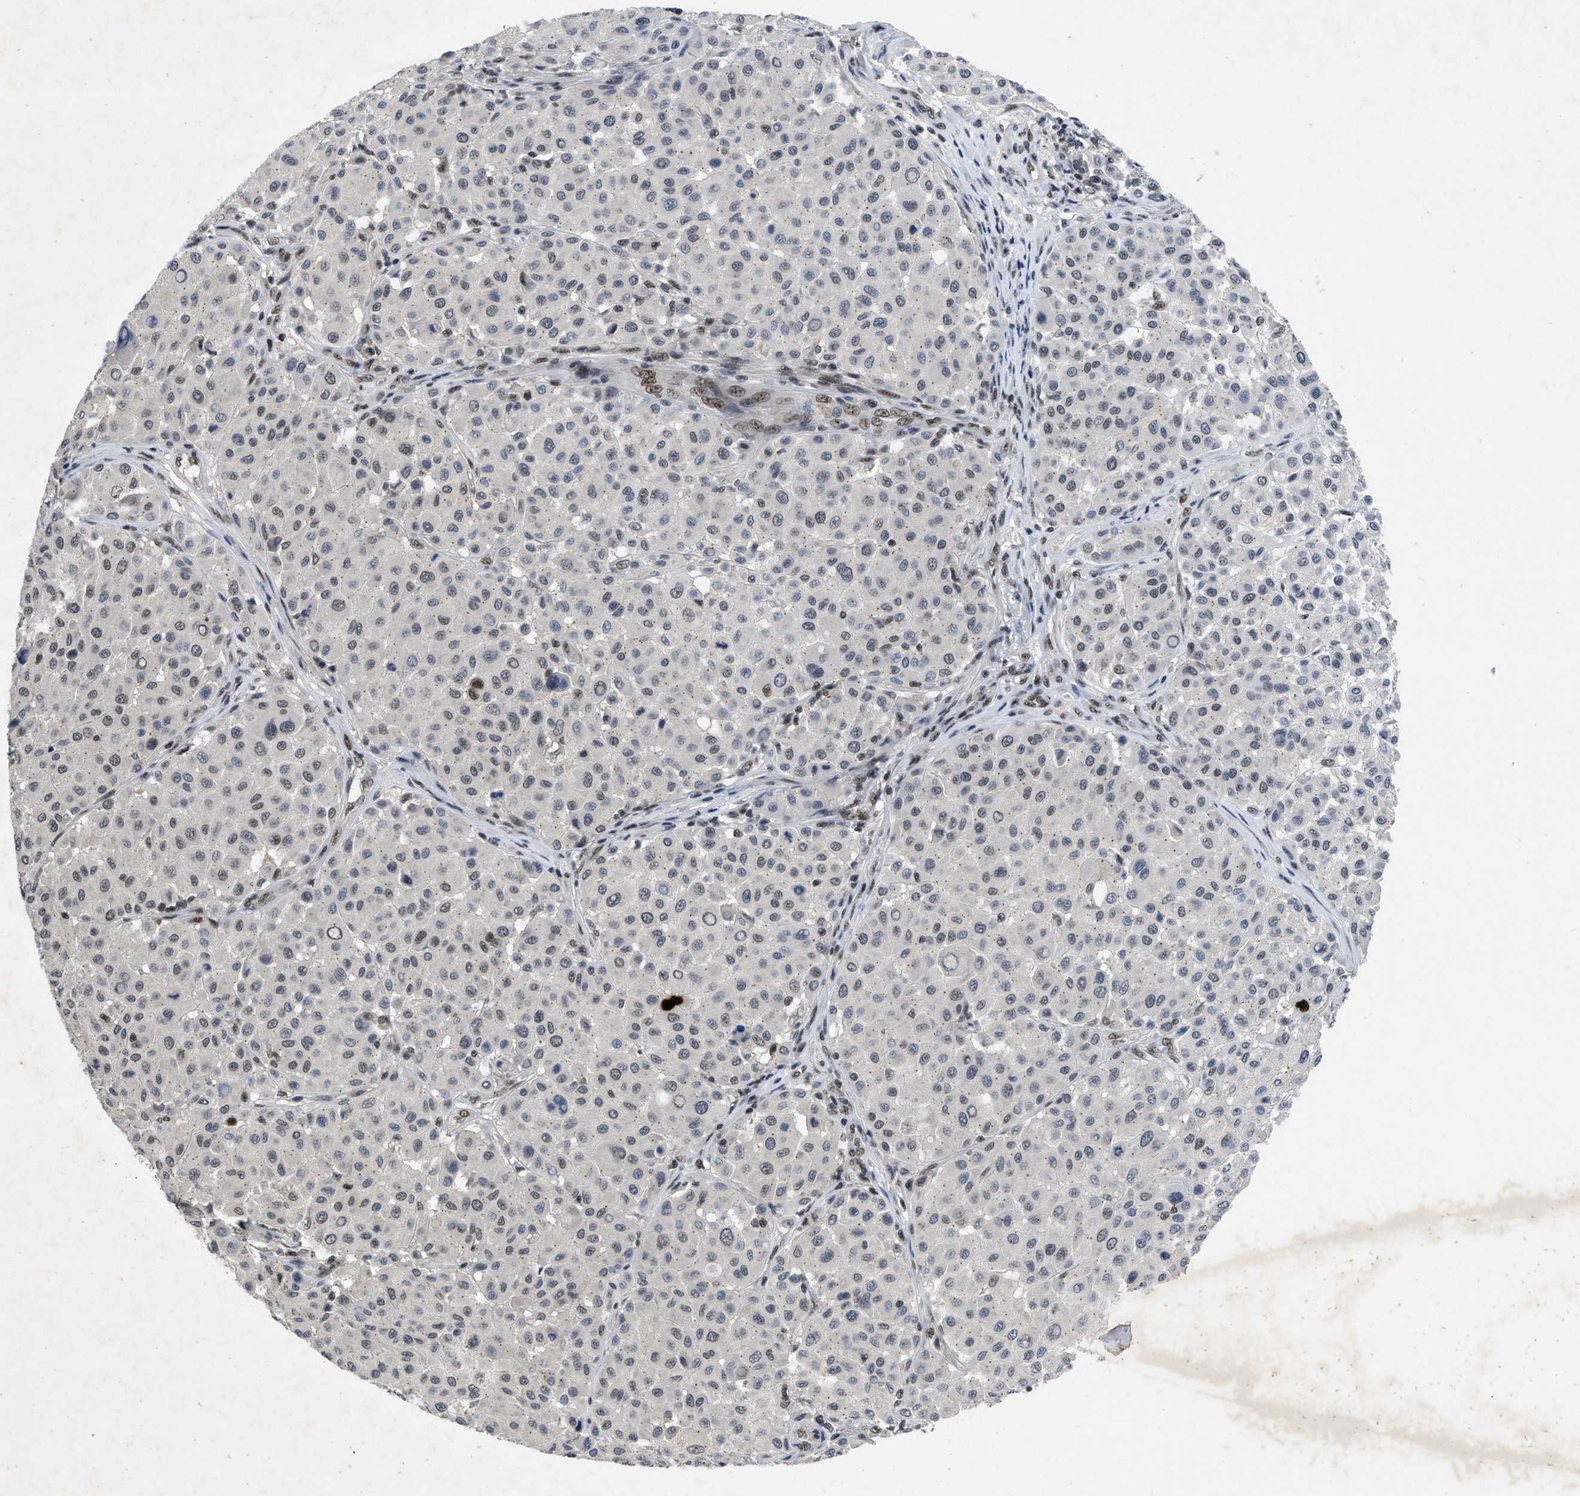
{"staining": {"intensity": "weak", "quantity": "<25%", "location": "nuclear"}, "tissue": "melanoma", "cell_type": "Tumor cells", "image_type": "cancer", "snomed": [{"axis": "morphology", "description": "Malignant melanoma, Metastatic site"}, {"axis": "topography", "description": "Soft tissue"}], "caption": "Immunohistochemistry of malignant melanoma (metastatic site) reveals no staining in tumor cells.", "gene": "ZNF346", "patient": {"sex": "male", "age": 41}}